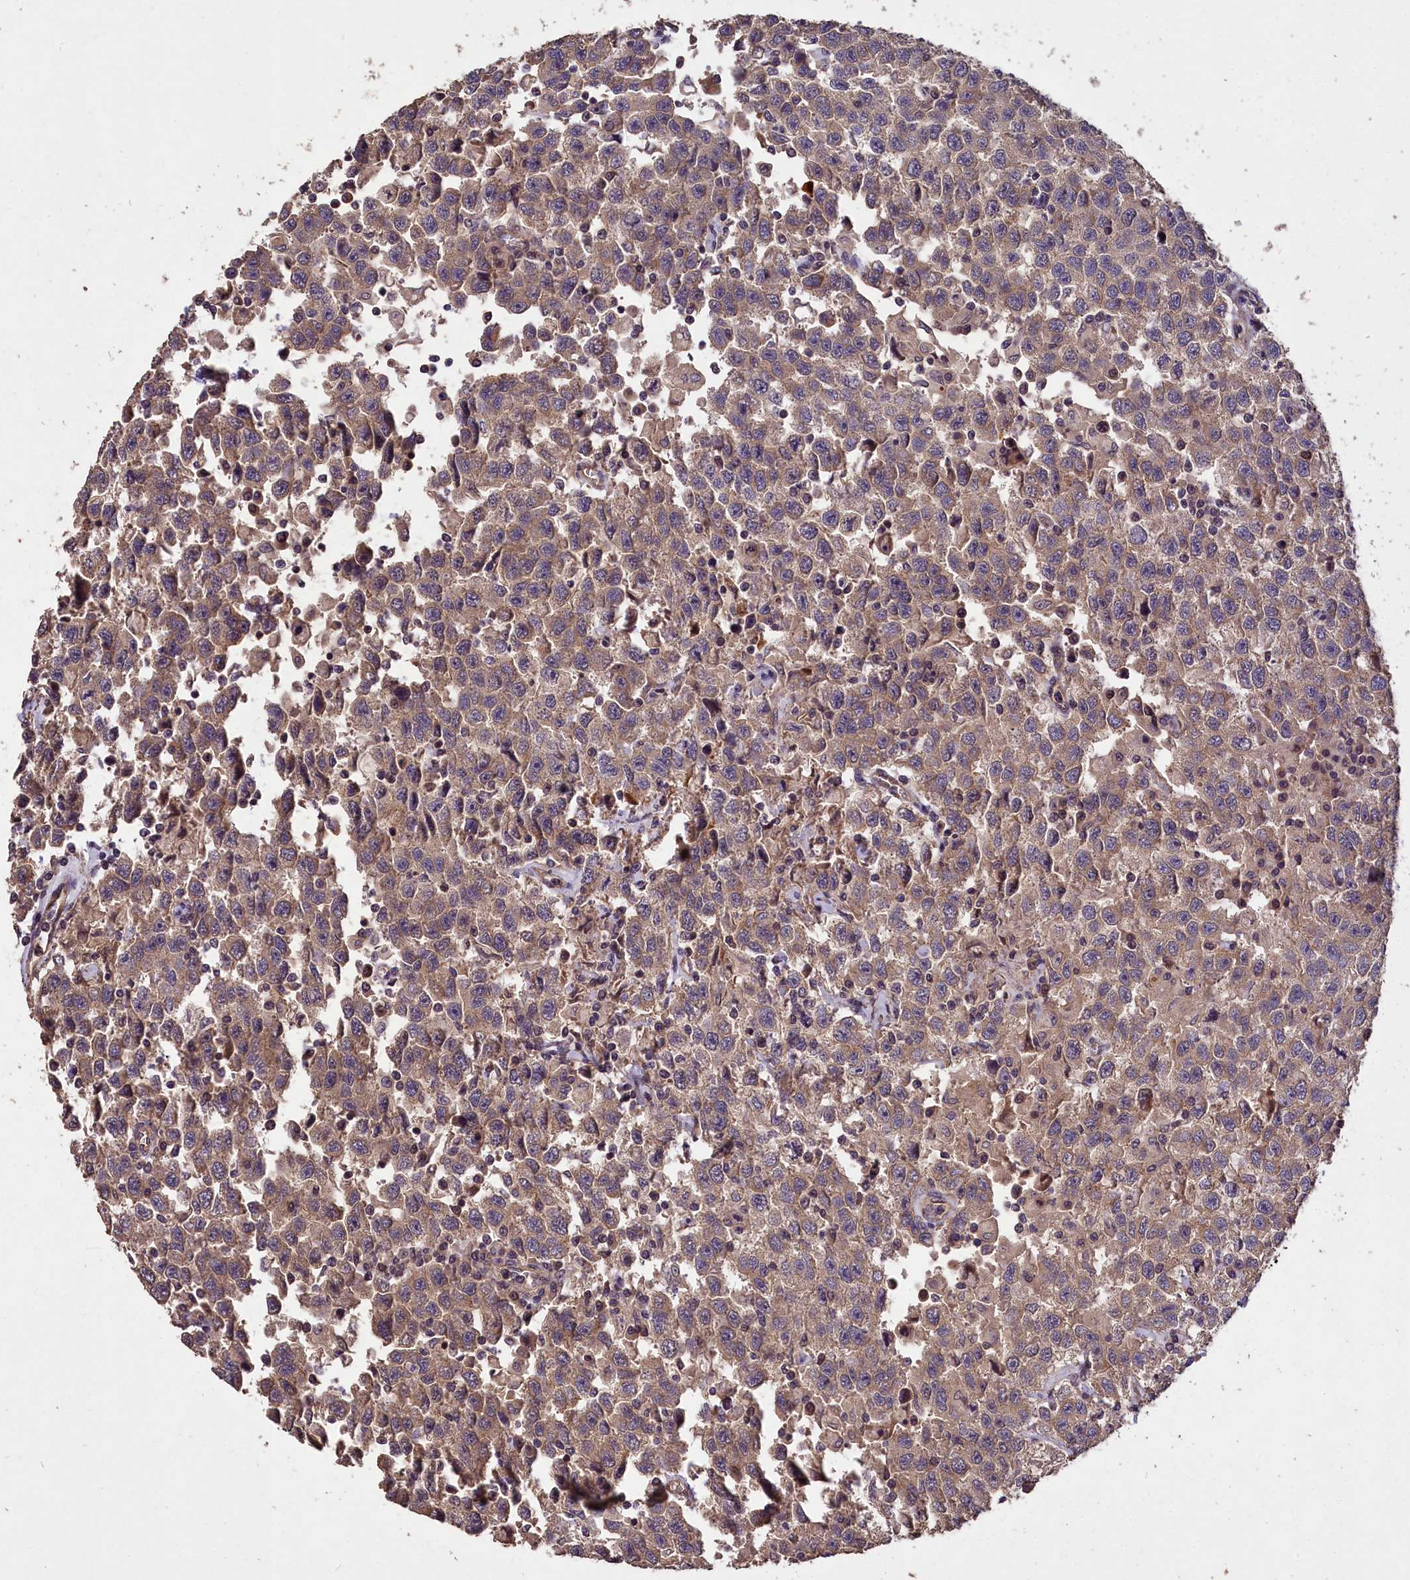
{"staining": {"intensity": "weak", "quantity": ">75%", "location": "cytoplasmic/membranous"}, "tissue": "testis cancer", "cell_type": "Tumor cells", "image_type": "cancer", "snomed": [{"axis": "morphology", "description": "Seminoma, NOS"}, {"axis": "topography", "description": "Testis"}], "caption": "Protein expression analysis of testis seminoma displays weak cytoplasmic/membranous positivity in about >75% of tumor cells.", "gene": "CHD9", "patient": {"sex": "male", "age": 41}}